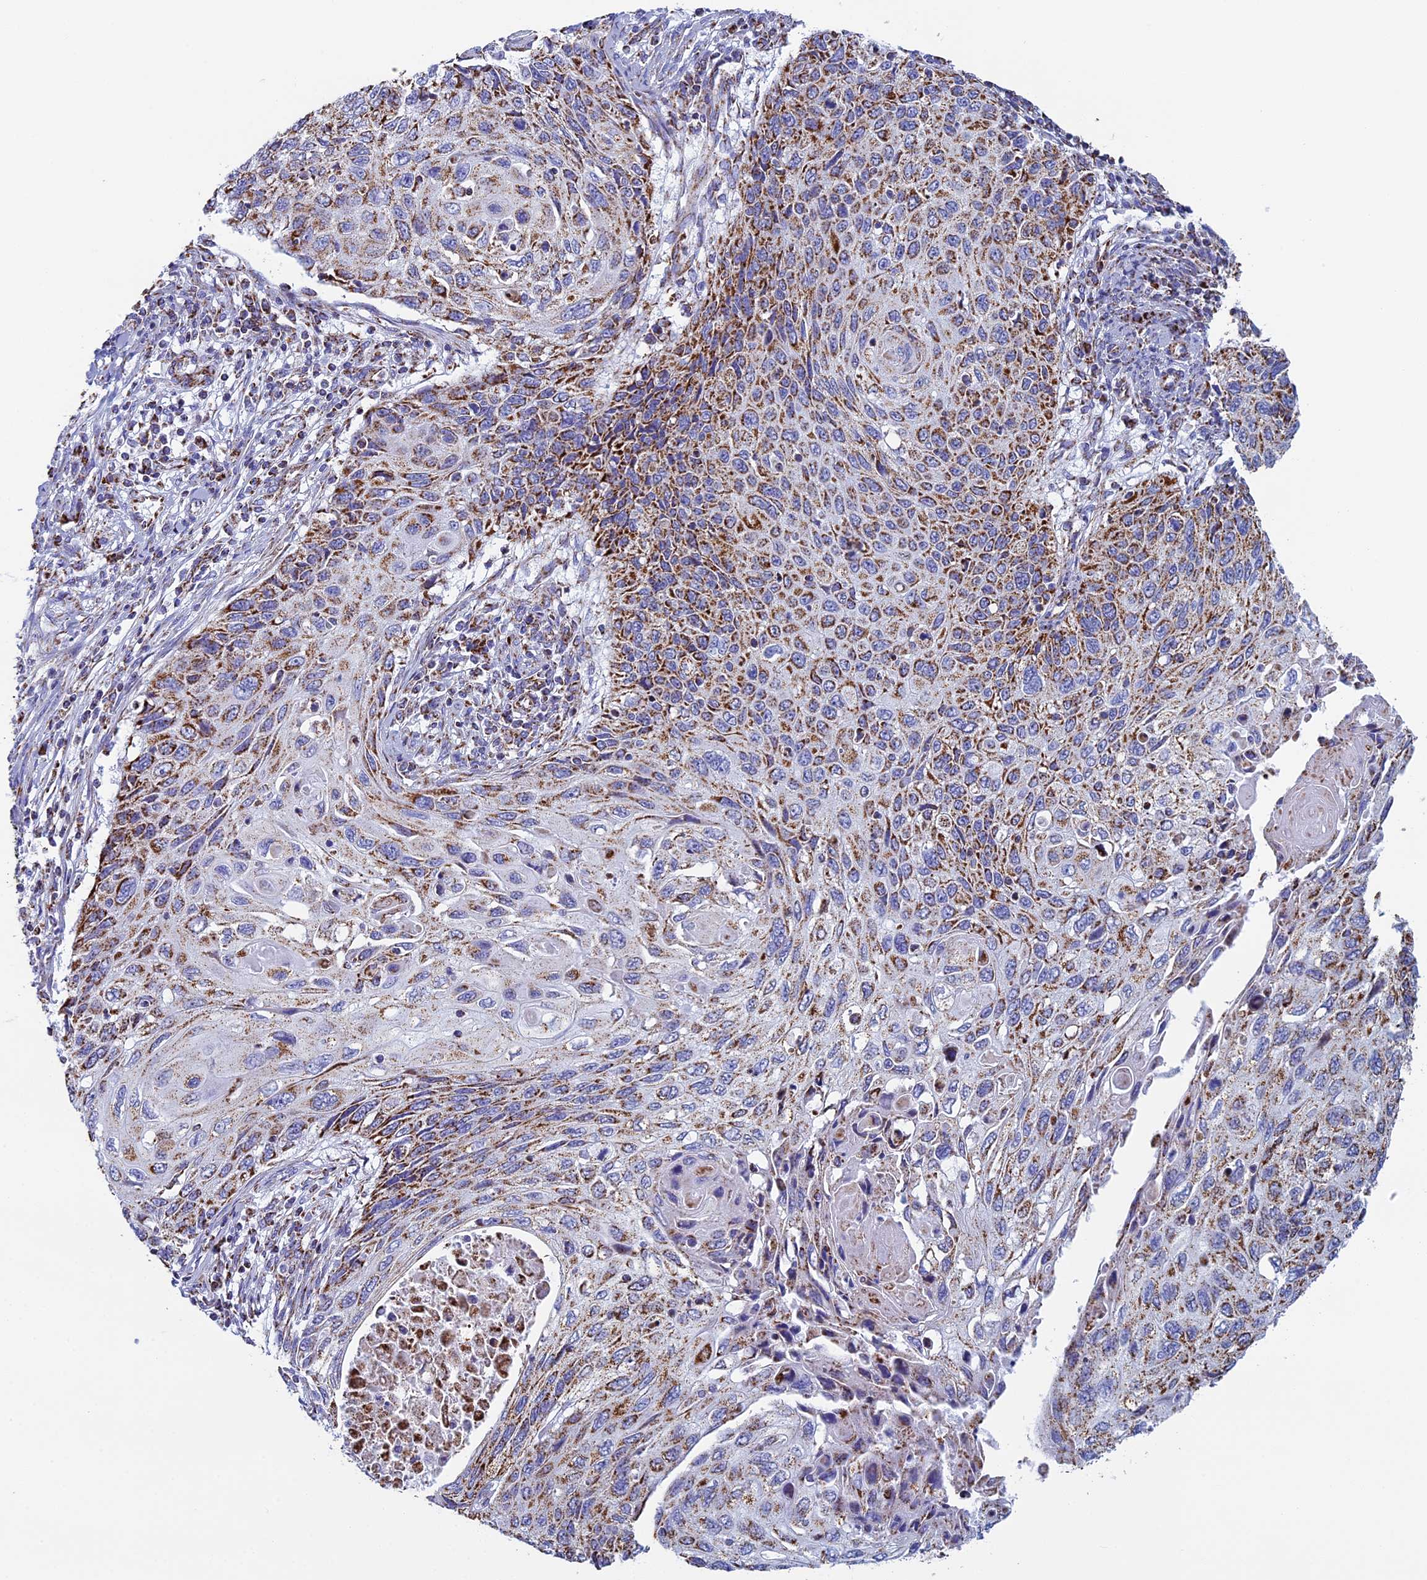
{"staining": {"intensity": "strong", "quantity": ">75%", "location": "cytoplasmic/membranous"}, "tissue": "cervical cancer", "cell_type": "Tumor cells", "image_type": "cancer", "snomed": [{"axis": "morphology", "description": "Squamous cell carcinoma, NOS"}, {"axis": "topography", "description": "Cervix"}], "caption": "Brown immunohistochemical staining in human cervical cancer (squamous cell carcinoma) demonstrates strong cytoplasmic/membranous expression in approximately >75% of tumor cells.", "gene": "UQCRFS1", "patient": {"sex": "female", "age": 70}}